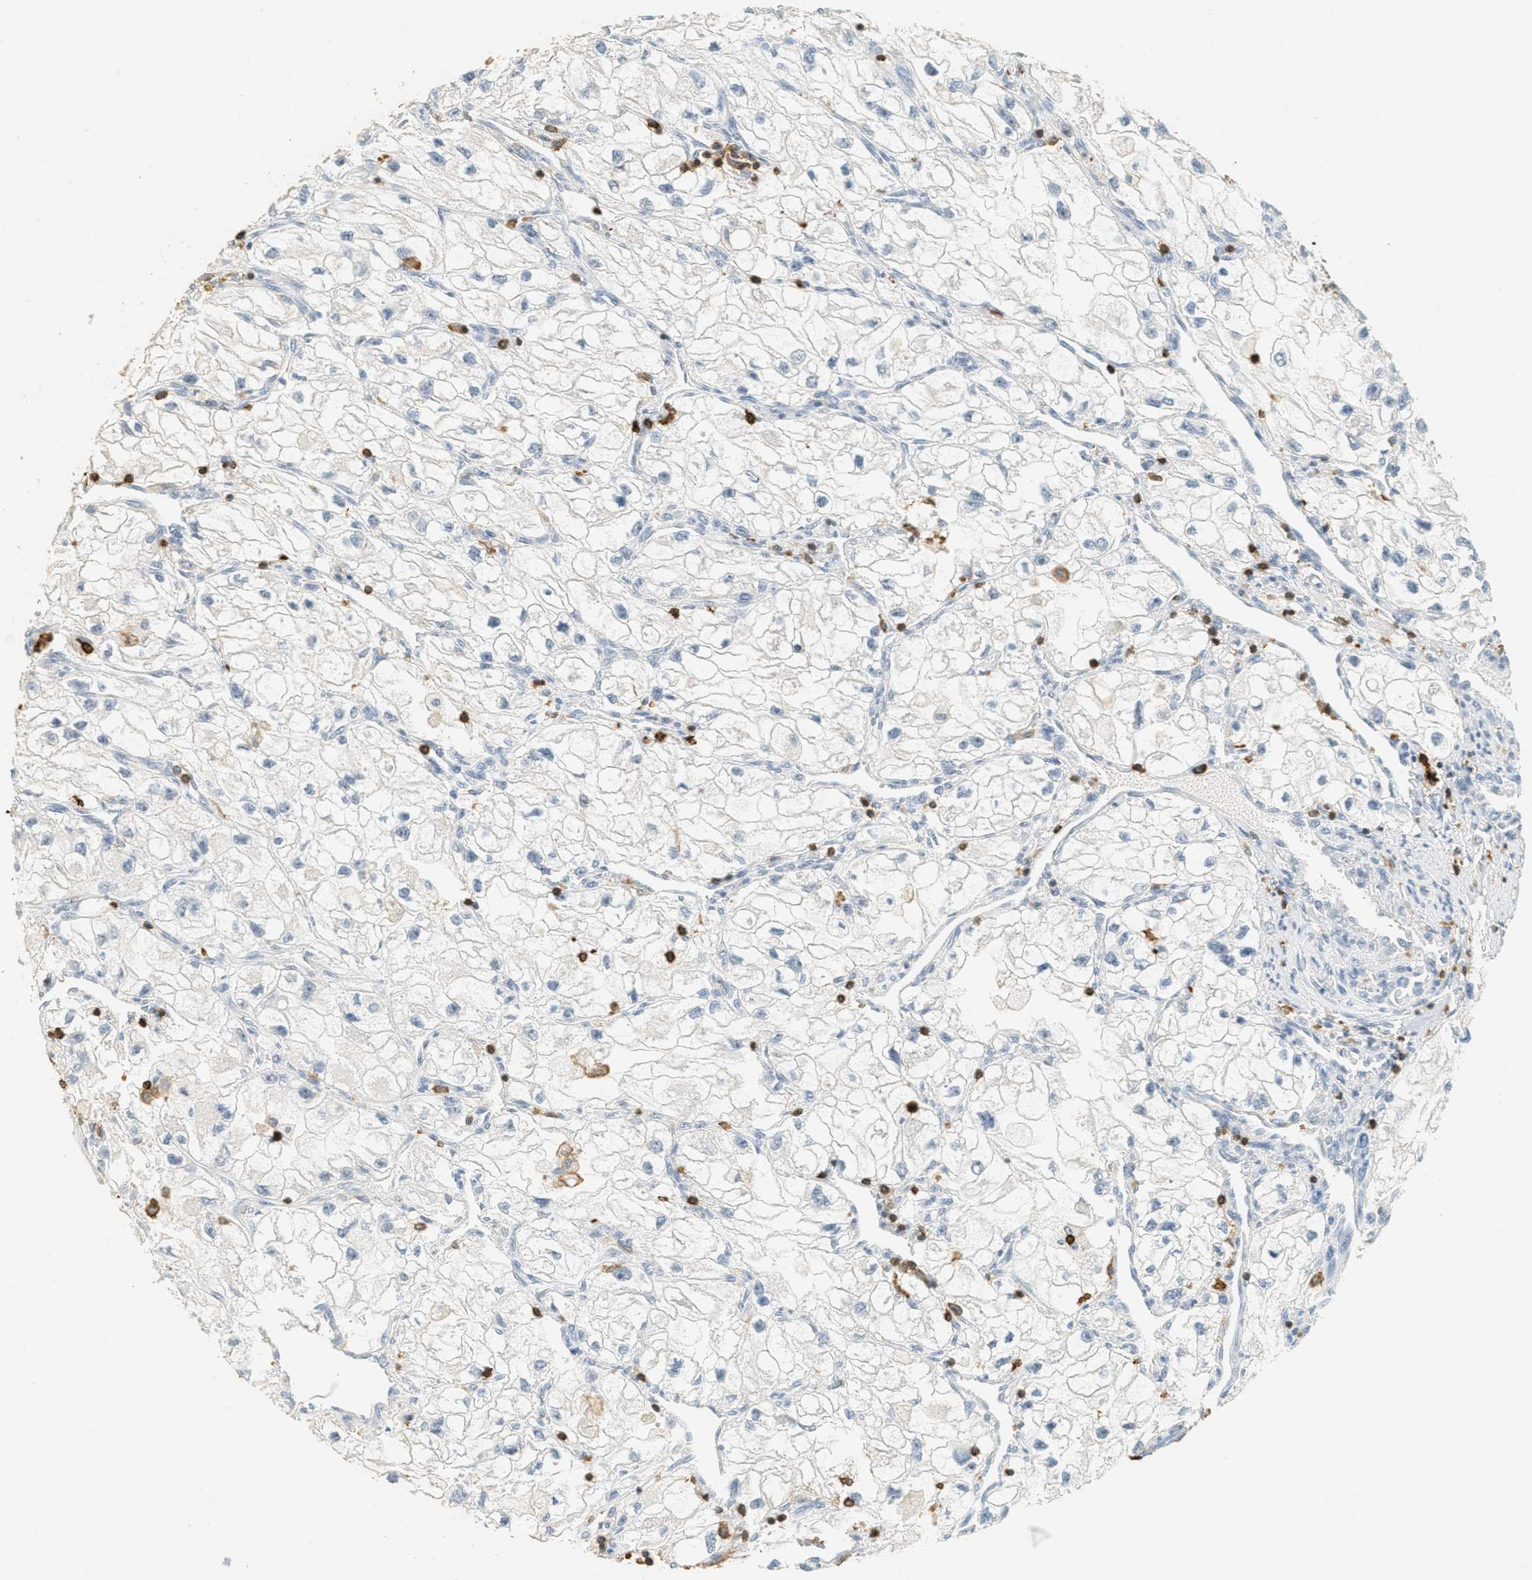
{"staining": {"intensity": "negative", "quantity": "none", "location": "none"}, "tissue": "renal cancer", "cell_type": "Tumor cells", "image_type": "cancer", "snomed": [{"axis": "morphology", "description": "Adenocarcinoma, NOS"}, {"axis": "topography", "description": "Kidney"}], "caption": "The photomicrograph shows no significant staining in tumor cells of renal cancer (adenocarcinoma). The staining is performed using DAB (3,3'-diaminobenzidine) brown chromogen with nuclei counter-stained in using hematoxylin.", "gene": "LSP1", "patient": {"sex": "female", "age": 70}}